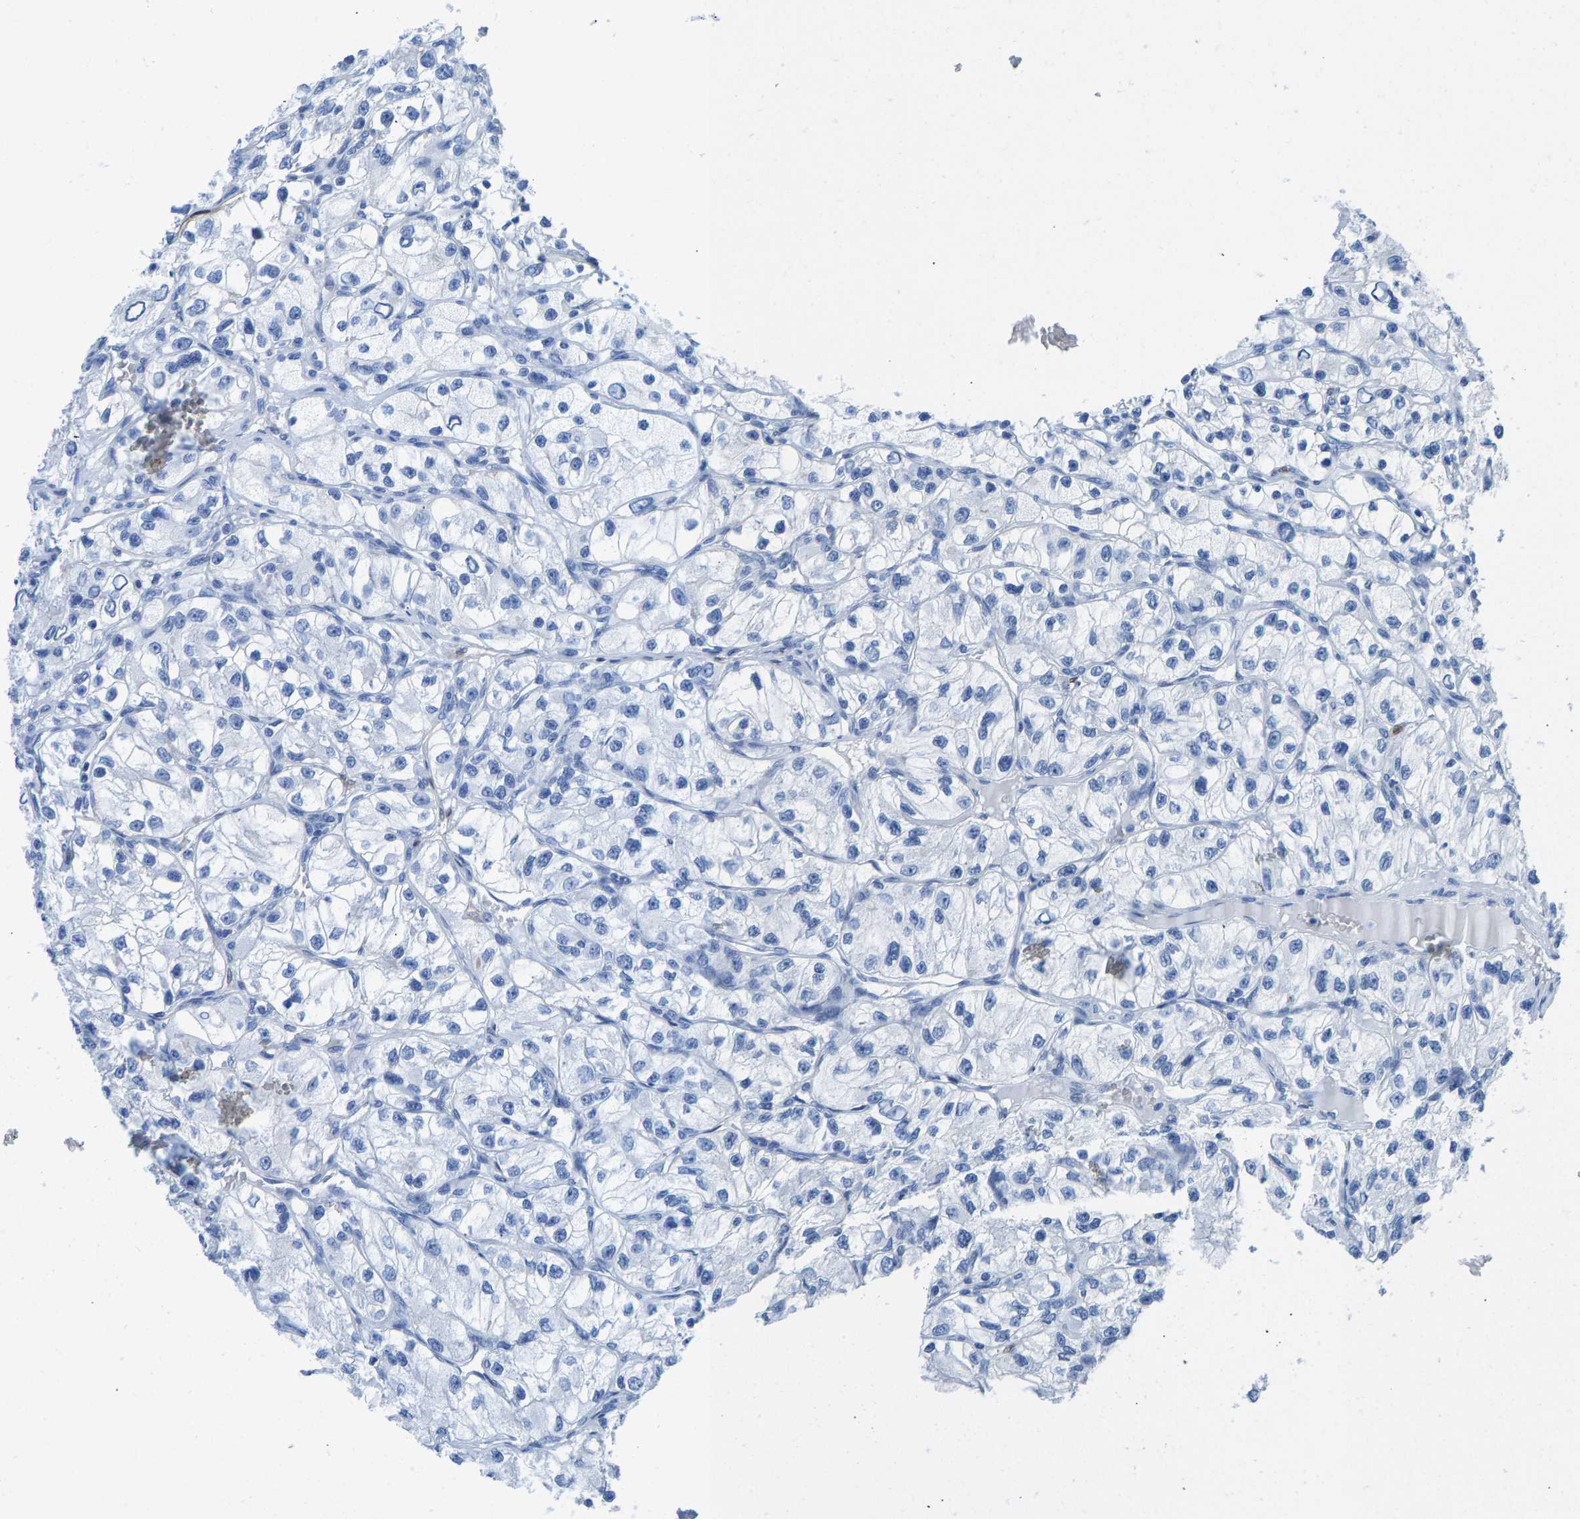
{"staining": {"intensity": "negative", "quantity": "none", "location": "none"}, "tissue": "renal cancer", "cell_type": "Tumor cells", "image_type": "cancer", "snomed": [{"axis": "morphology", "description": "Adenocarcinoma, NOS"}, {"axis": "topography", "description": "Kidney"}], "caption": "Renal adenocarcinoma was stained to show a protein in brown. There is no significant positivity in tumor cells. Brightfield microscopy of immunohistochemistry (IHC) stained with DAB (brown) and hematoxylin (blue), captured at high magnification.", "gene": "NKAIN3", "patient": {"sex": "female", "age": 57}}